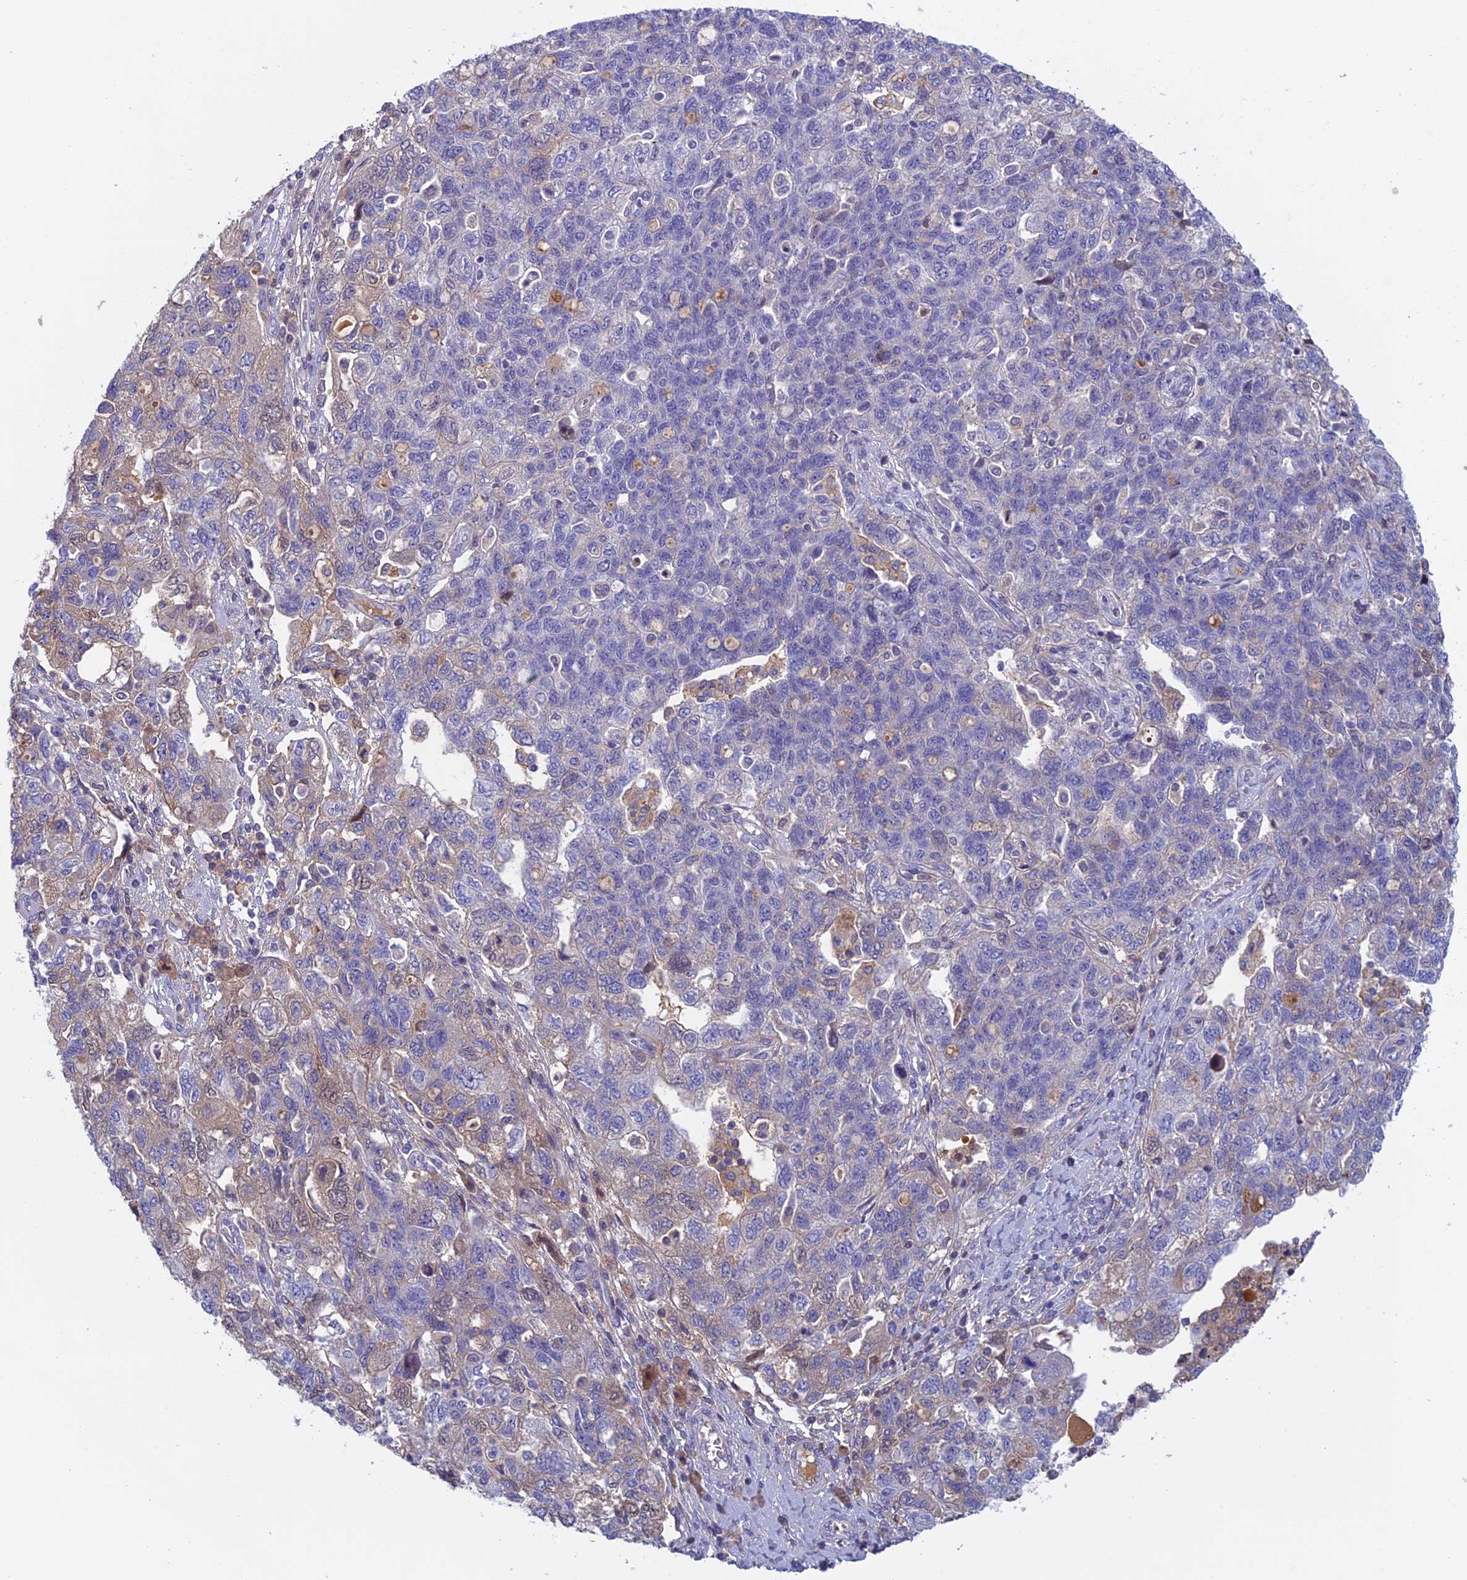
{"staining": {"intensity": "negative", "quantity": "none", "location": "none"}, "tissue": "ovarian cancer", "cell_type": "Tumor cells", "image_type": "cancer", "snomed": [{"axis": "morphology", "description": "Carcinoma, NOS"}, {"axis": "morphology", "description": "Cystadenocarcinoma, serous, NOS"}, {"axis": "topography", "description": "Ovary"}], "caption": "The image demonstrates no staining of tumor cells in ovarian serous cystadenocarcinoma.", "gene": "ANGPTL2", "patient": {"sex": "female", "age": 69}}